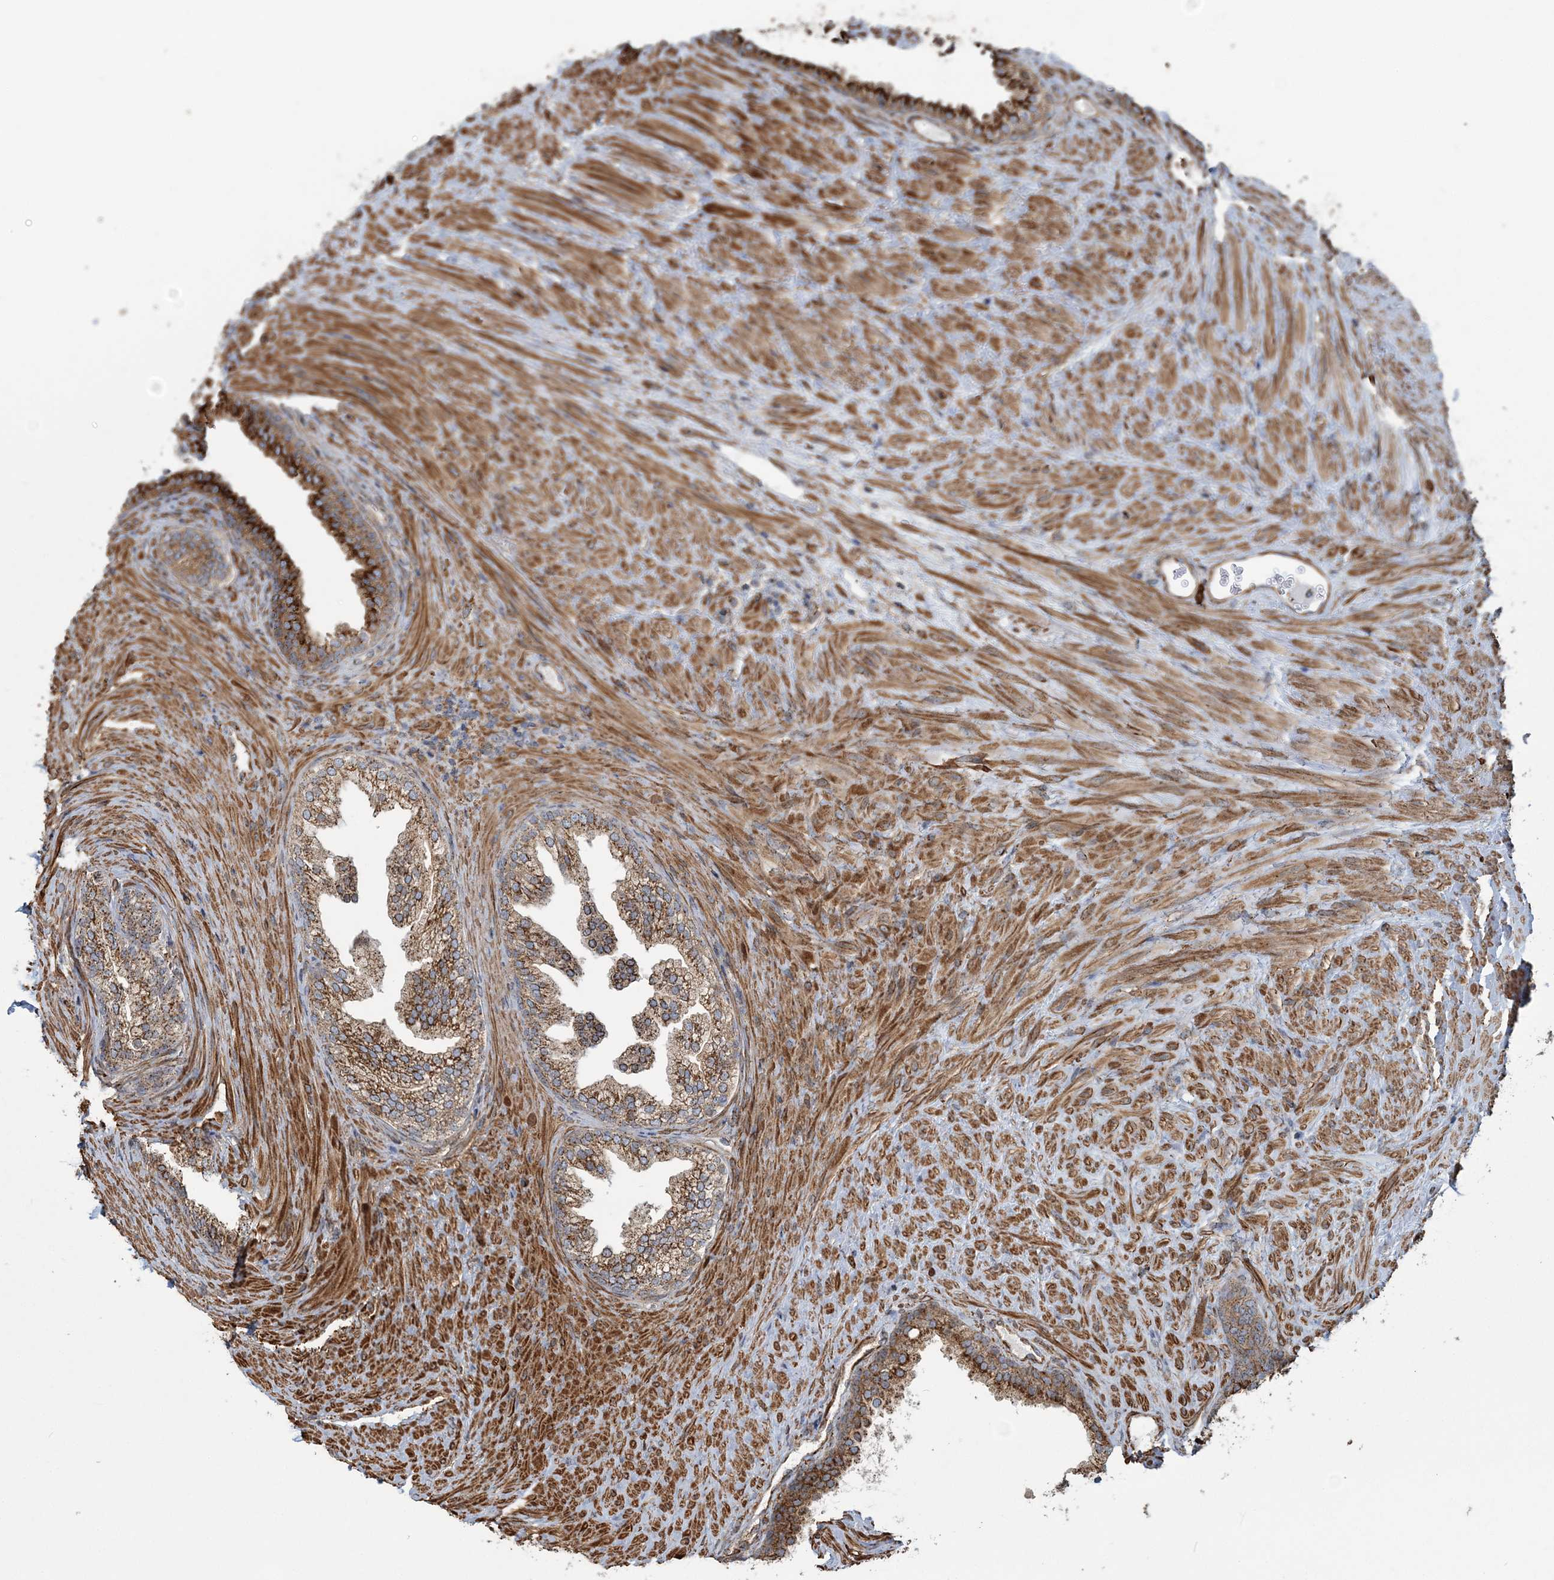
{"staining": {"intensity": "moderate", "quantity": ">75%", "location": "cytoplasmic/membranous"}, "tissue": "prostate", "cell_type": "Glandular cells", "image_type": "normal", "snomed": [{"axis": "morphology", "description": "Normal tissue, NOS"}, {"axis": "topography", "description": "Prostate"}], "caption": "Immunohistochemistry of benign prostate shows medium levels of moderate cytoplasmic/membranous staining in about >75% of glandular cells.", "gene": "TRAF3IP2", "patient": {"sex": "male", "age": 76}}